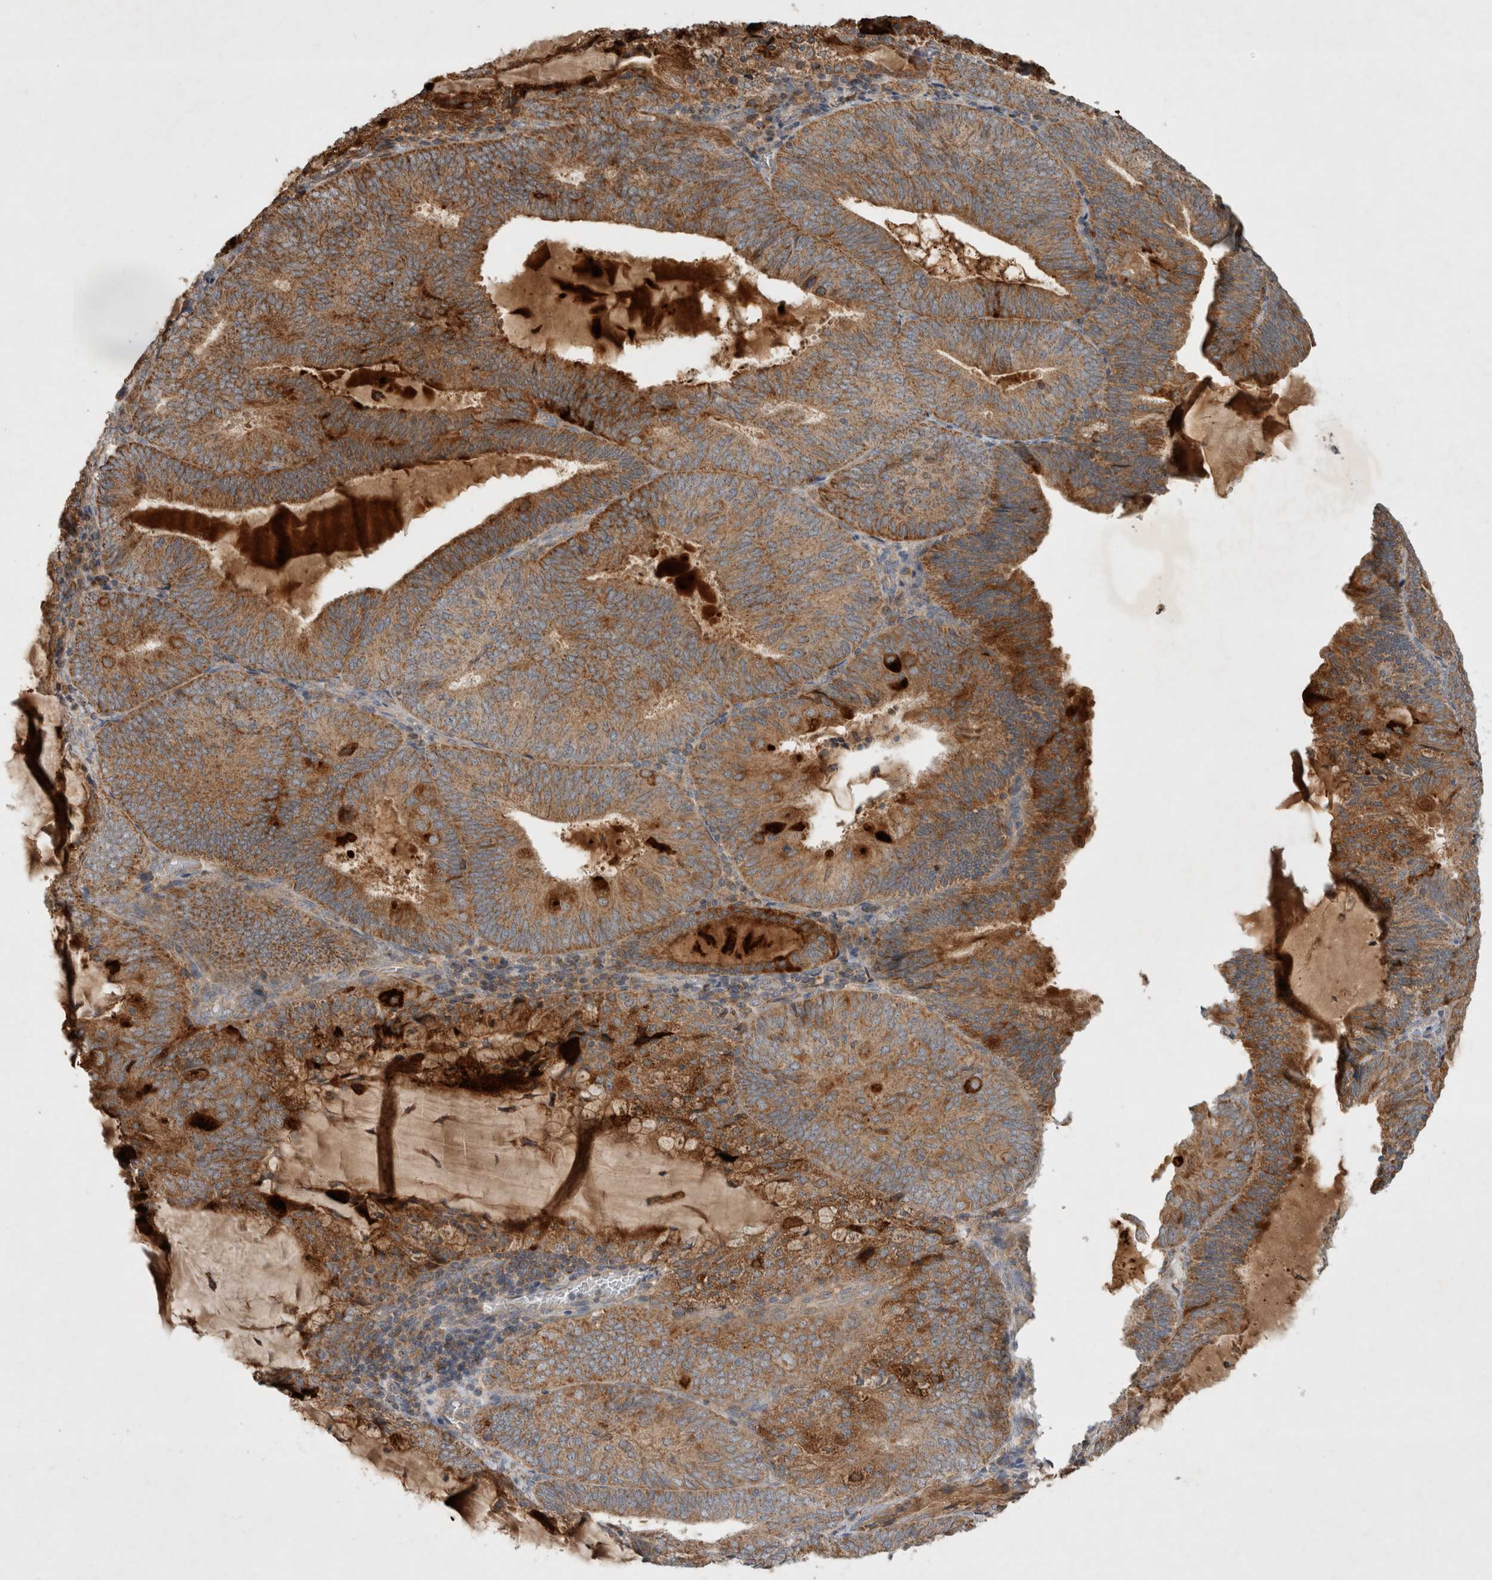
{"staining": {"intensity": "moderate", "quantity": ">75%", "location": "cytoplasmic/membranous"}, "tissue": "endometrial cancer", "cell_type": "Tumor cells", "image_type": "cancer", "snomed": [{"axis": "morphology", "description": "Adenocarcinoma, NOS"}, {"axis": "topography", "description": "Endometrium"}], "caption": "Moderate cytoplasmic/membranous staining is identified in approximately >75% of tumor cells in endometrial adenocarcinoma.", "gene": "SERAC1", "patient": {"sex": "female", "age": 81}}